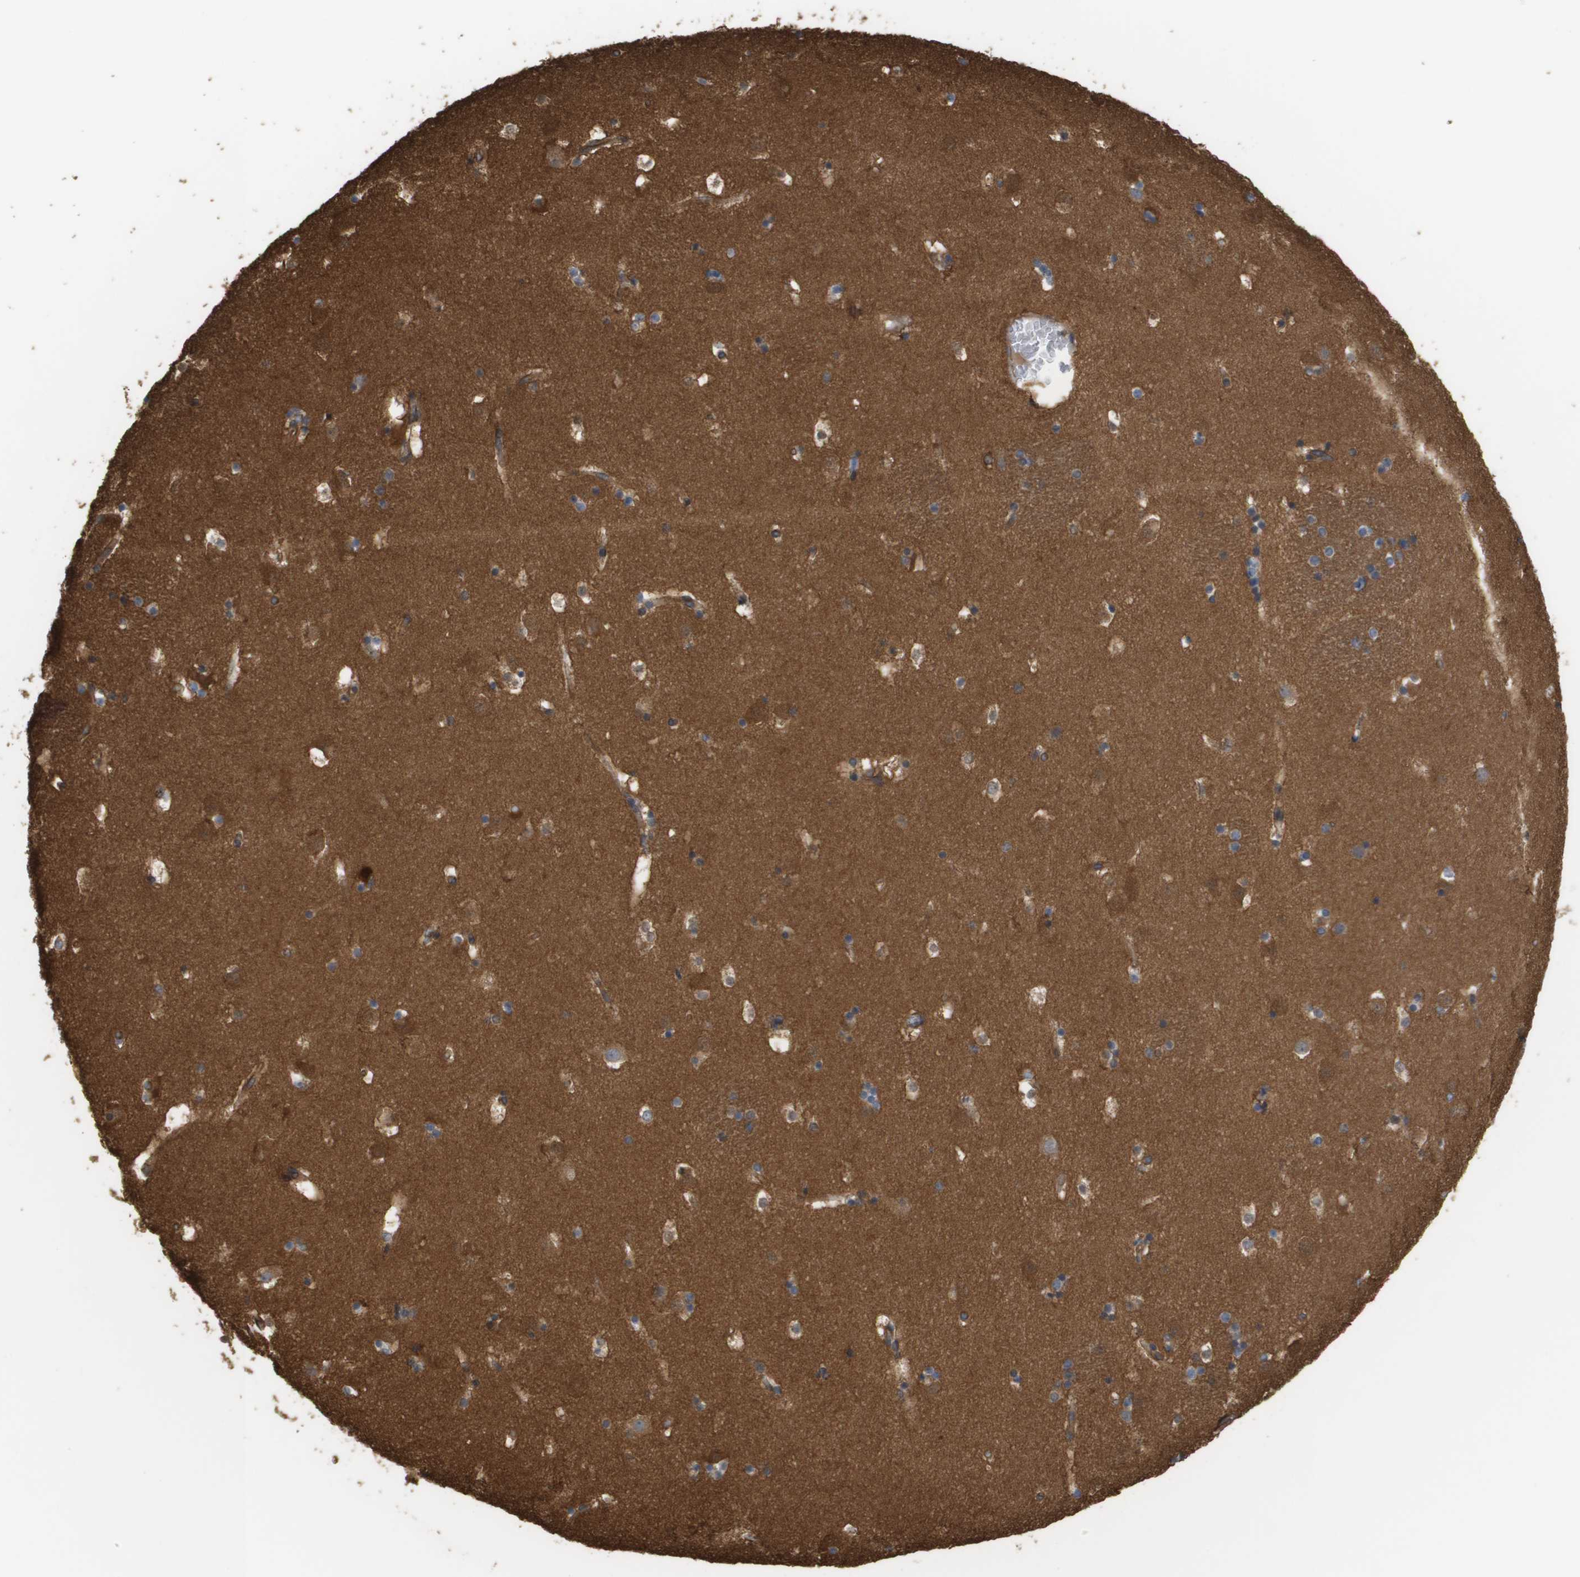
{"staining": {"intensity": "weak", "quantity": "<25%", "location": "cytoplasmic/membranous"}, "tissue": "caudate", "cell_type": "Glial cells", "image_type": "normal", "snomed": [{"axis": "morphology", "description": "Normal tissue, NOS"}, {"axis": "topography", "description": "Lateral ventricle wall"}], "caption": "Glial cells are negative for brown protein staining in benign caudate. (DAB IHC, high magnification).", "gene": "SGMS2", "patient": {"sex": "male", "age": 45}}